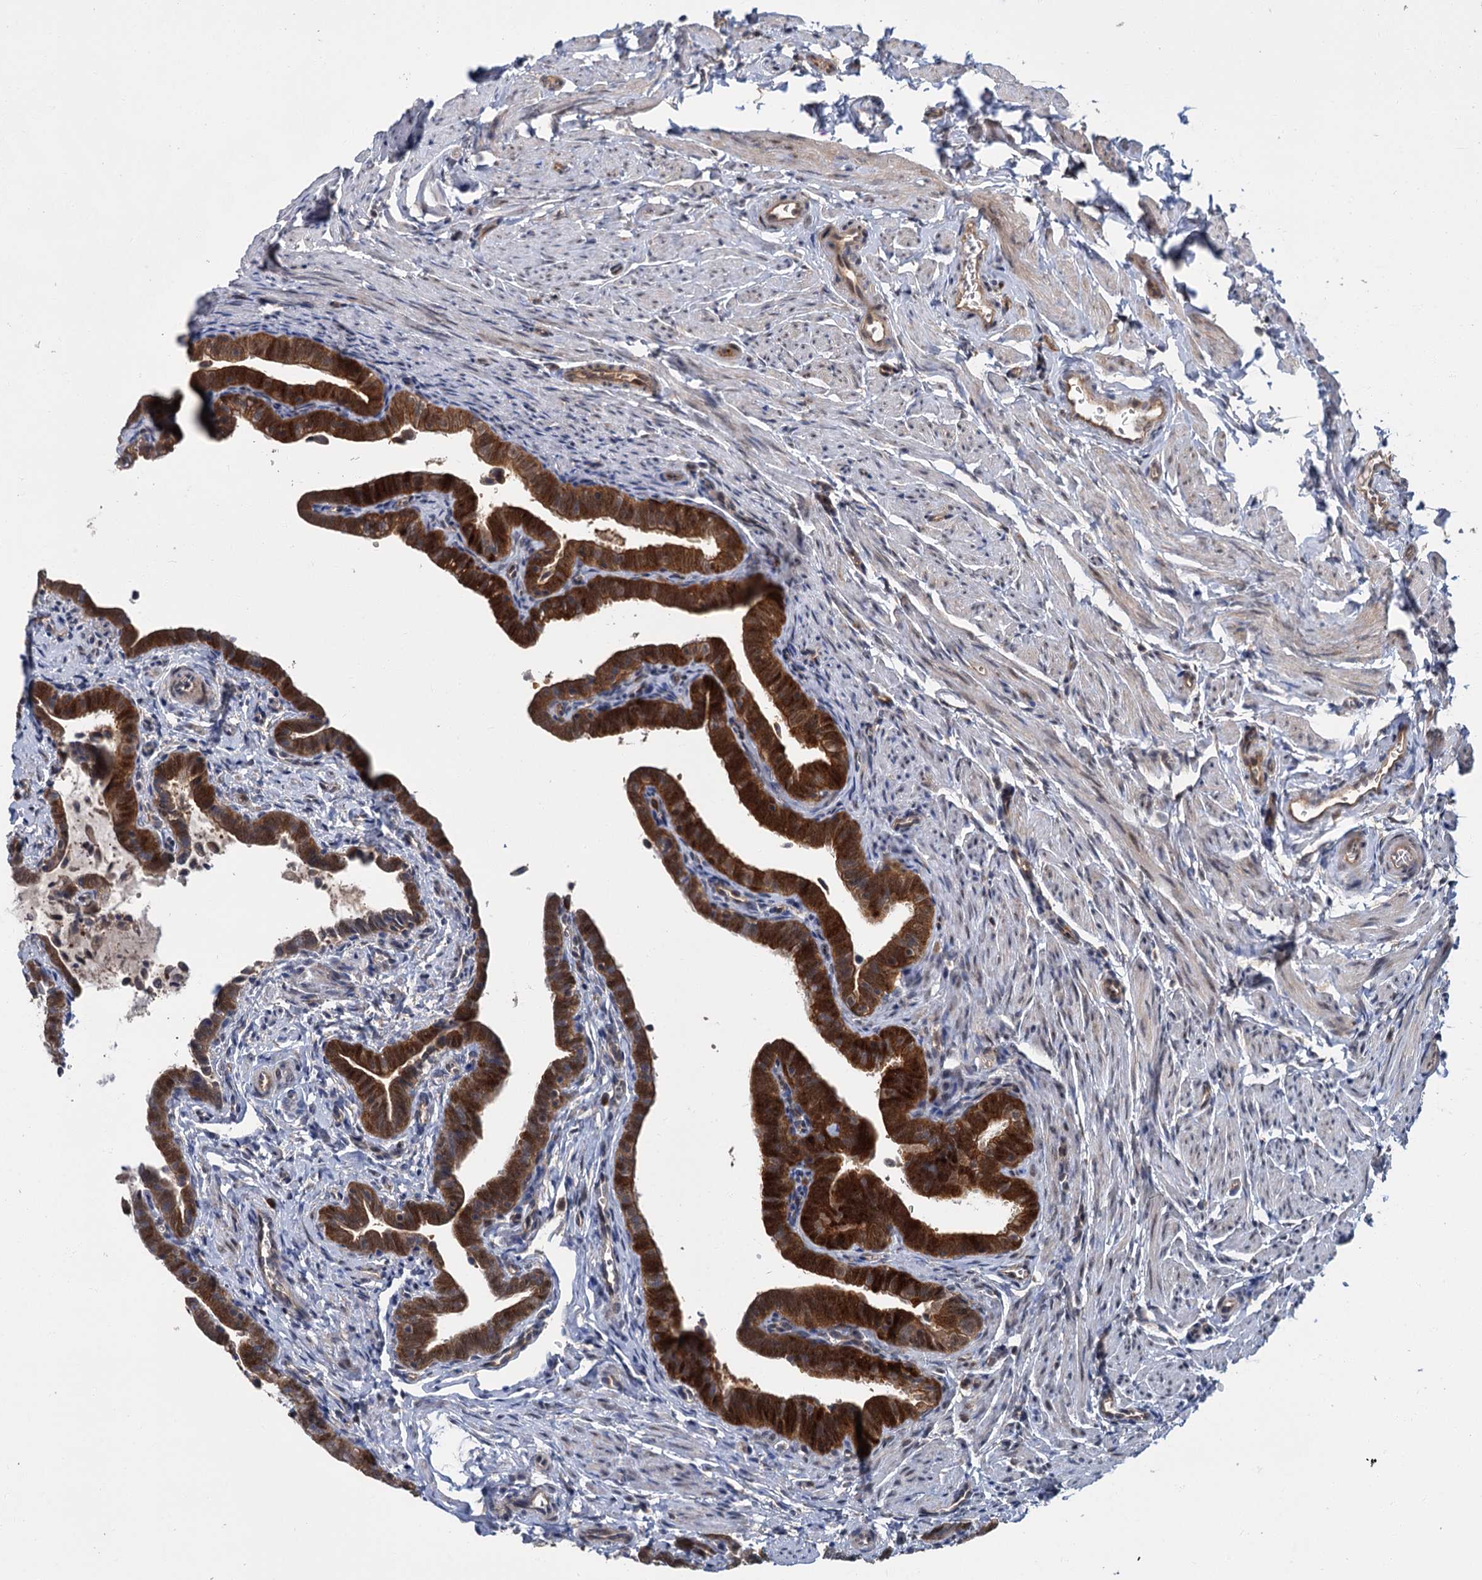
{"staining": {"intensity": "strong", "quantity": ">75%", "location": "cytoplasmic/membranous"}, "tissue": "fallopian tube", "cell_type": "Glandular cells", "image_type": "normal", "snomed": [{"axis": "morphology", "description": "Normal tissue, NOS"}, {"axis": "topography", "description": "Fallopian tube"}], "caption": "The histopathology image shows immunohistochemical staining of unremarkable fallopian tube. There is strong cytoplasmic/membranous staining is identified in approximately >75% of glandular cells.", "gene": "KANSL2", "patient": {"sex": "female", "age": 36}}